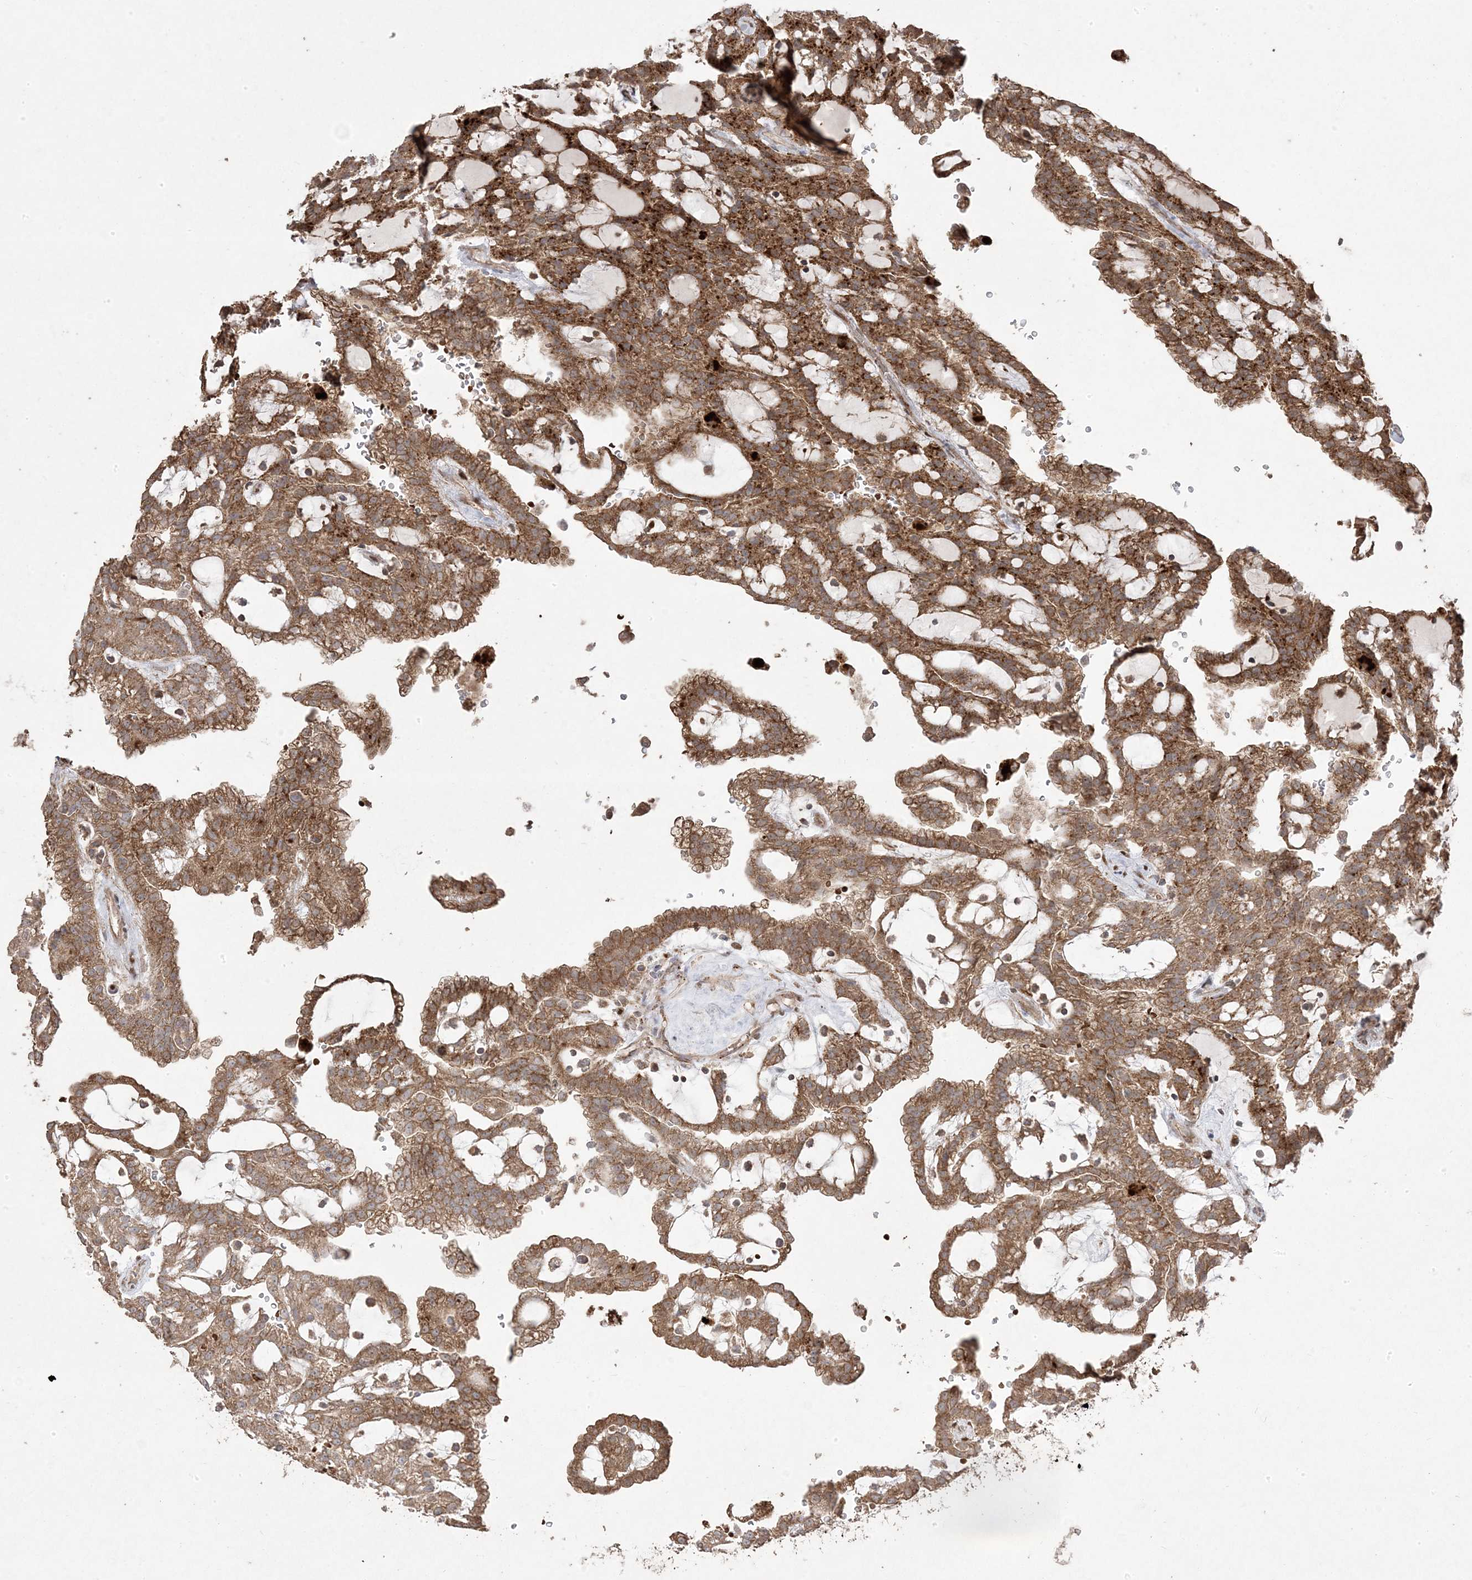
{"staining": {"intensity": "strong", "quantity": ">75%", "location": "cytoplasmic/membranous"}, "tissue": "renal cancer", "cell_type": "Tumor cells", "image_type": "cancer", "snomed": [{"axis": "morphology", "description": "Adenocarcinoma, NOS"}, {"axis": "topography", "description": "Kidney"}], "caption": "Strong cytoplasmic/membranous expression is appreciated in about >75% of tumor cells in renal cancer (adenocarcinoma).", "gene": "PPOX", "patient": {"sex": "male", "age": 63}}